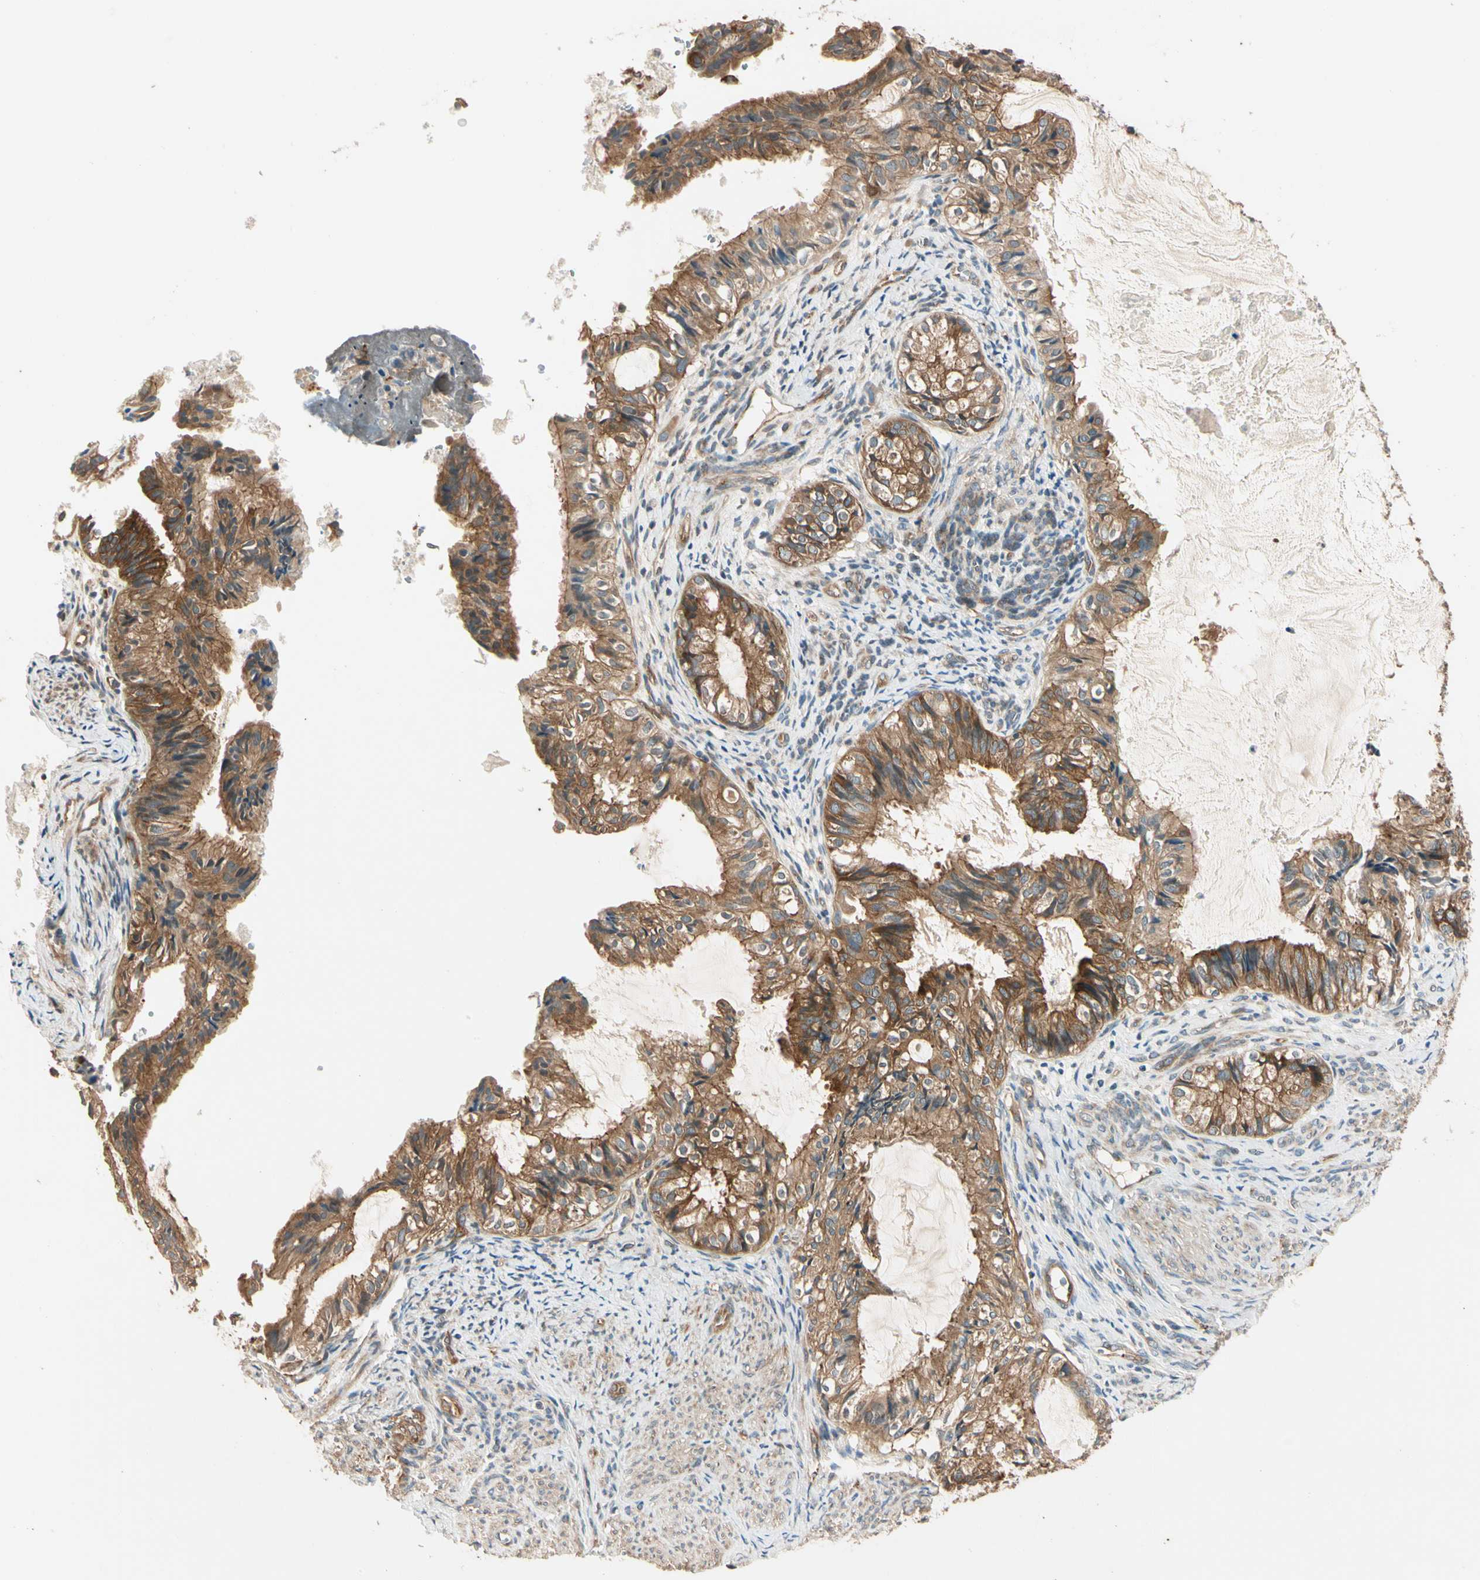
{"staining": {"intensity": "moderate", "quantity": ">75%", "location": "cytoplasmic/membranous"}, "tissue": "cervical cancer", "cell_type": "Tumor cells", "image_type": "cancer", "snomed": [{"axis": "morphology", "description": "Normal tissue, NOS"}, {"axis": "morphology", "description": "Adenocarcinoma, NOS"}, {"axis": "topography", "description": "Cervix"}, {"axis": "topography", "description": "Endometrium"}], "caption": "Cervical cancer stained with a brown dye reveals moderate cytoplasmic/membranous positive expression in about >75% of tumor cells.", "gene": "ROCK2", "patient": {"sex": "female", "age": 86}}